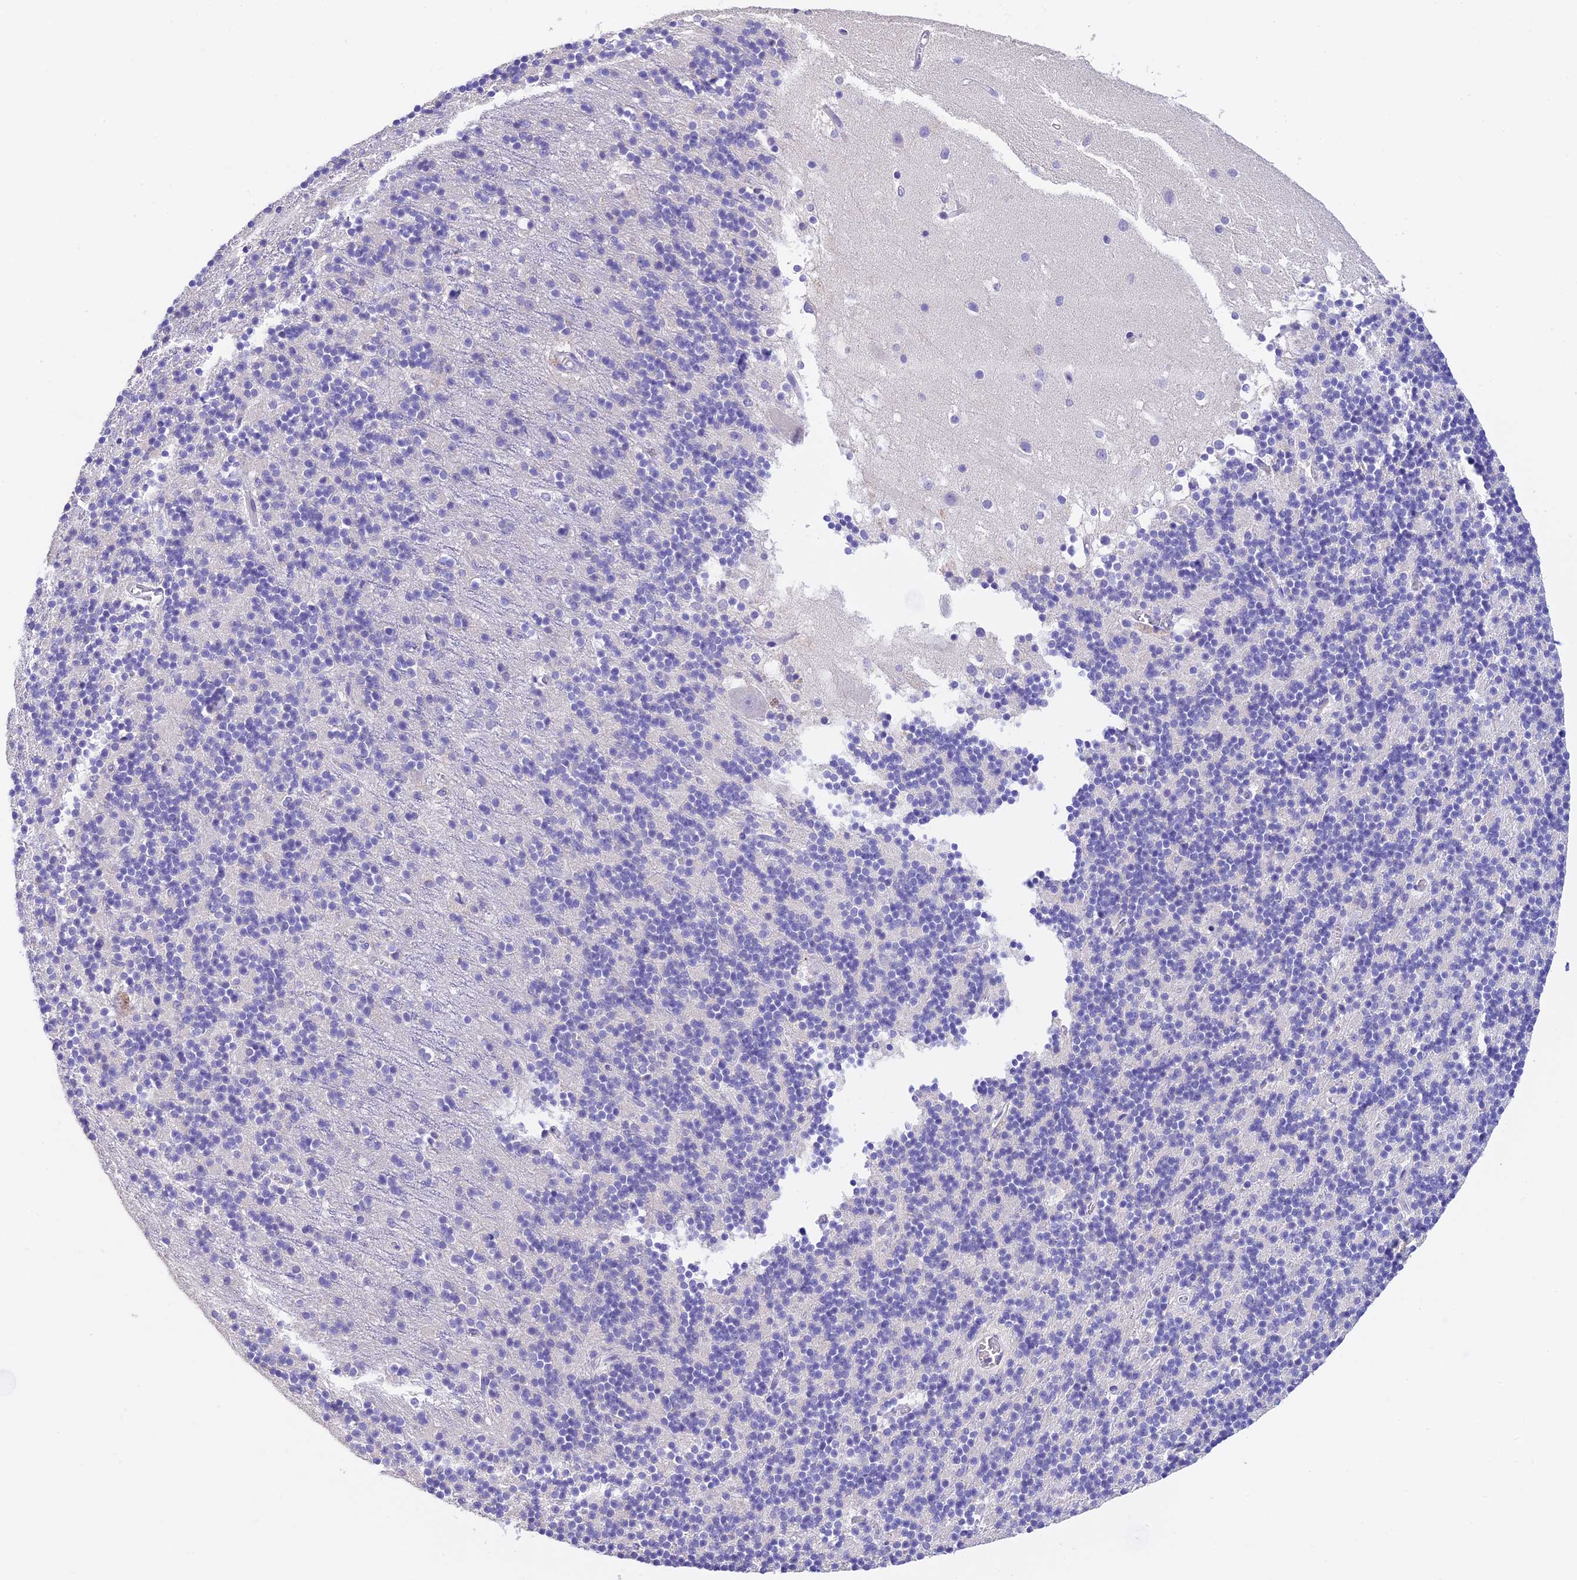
{"staining": {"intensity": "negative", "quantity": "none", "location": "none"}, "tissue": "cerebellum", "cell_type": "Cells in granular layer", "image_type": "normal", "snomed": [{"axis": "morphology", "description": "Normal tissue, NOS"}, {"axis": "topography", "description": "Cerebellum"}], "caption": "Cells in granular layer are negative for protein expression in normal human cerebellum. (DAB (3,3'-diaminobenzidine) immunohistochemistry, high magnification).", "gene": "LPXN", "patient": {"sex": "male", "age": 54}}